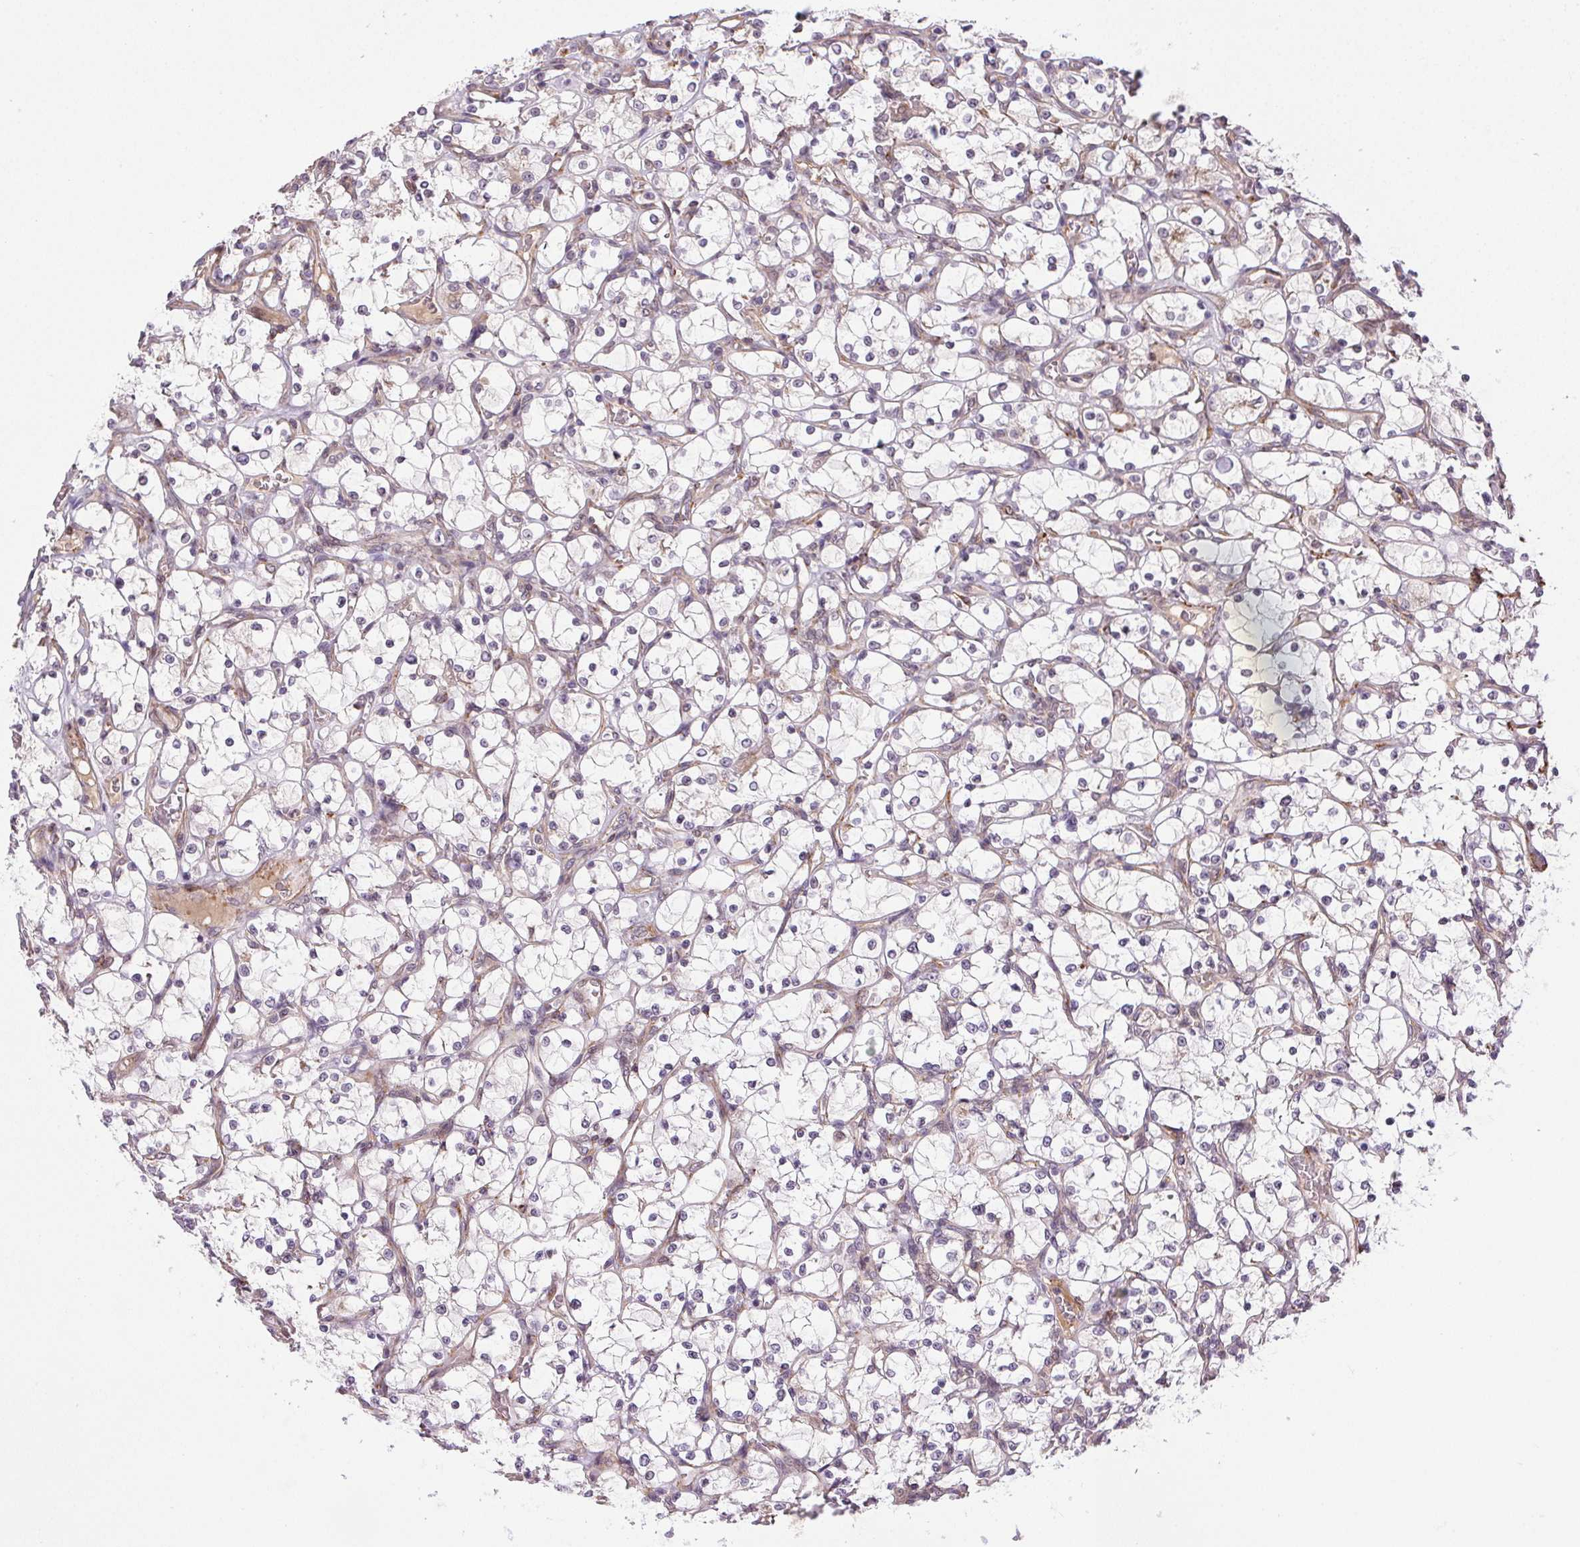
{"staining": {"intensity": "negative", "quantity": "none", "location": "none"}, "tissue": "renal cancer", "cell_type": "Tumor cells", "image_type": "cancer", "snomed": [{"axis": "morphology", "description": "Adenocarcinoma, NOS"}, {"axis": "topography", "description": "Kidney"}], "caption": "The micrograph reveals no significant positivity in tumor cells of renal cancer.", "gene": "CFAP92", "patient": {"sex": "female", "age": 69}}